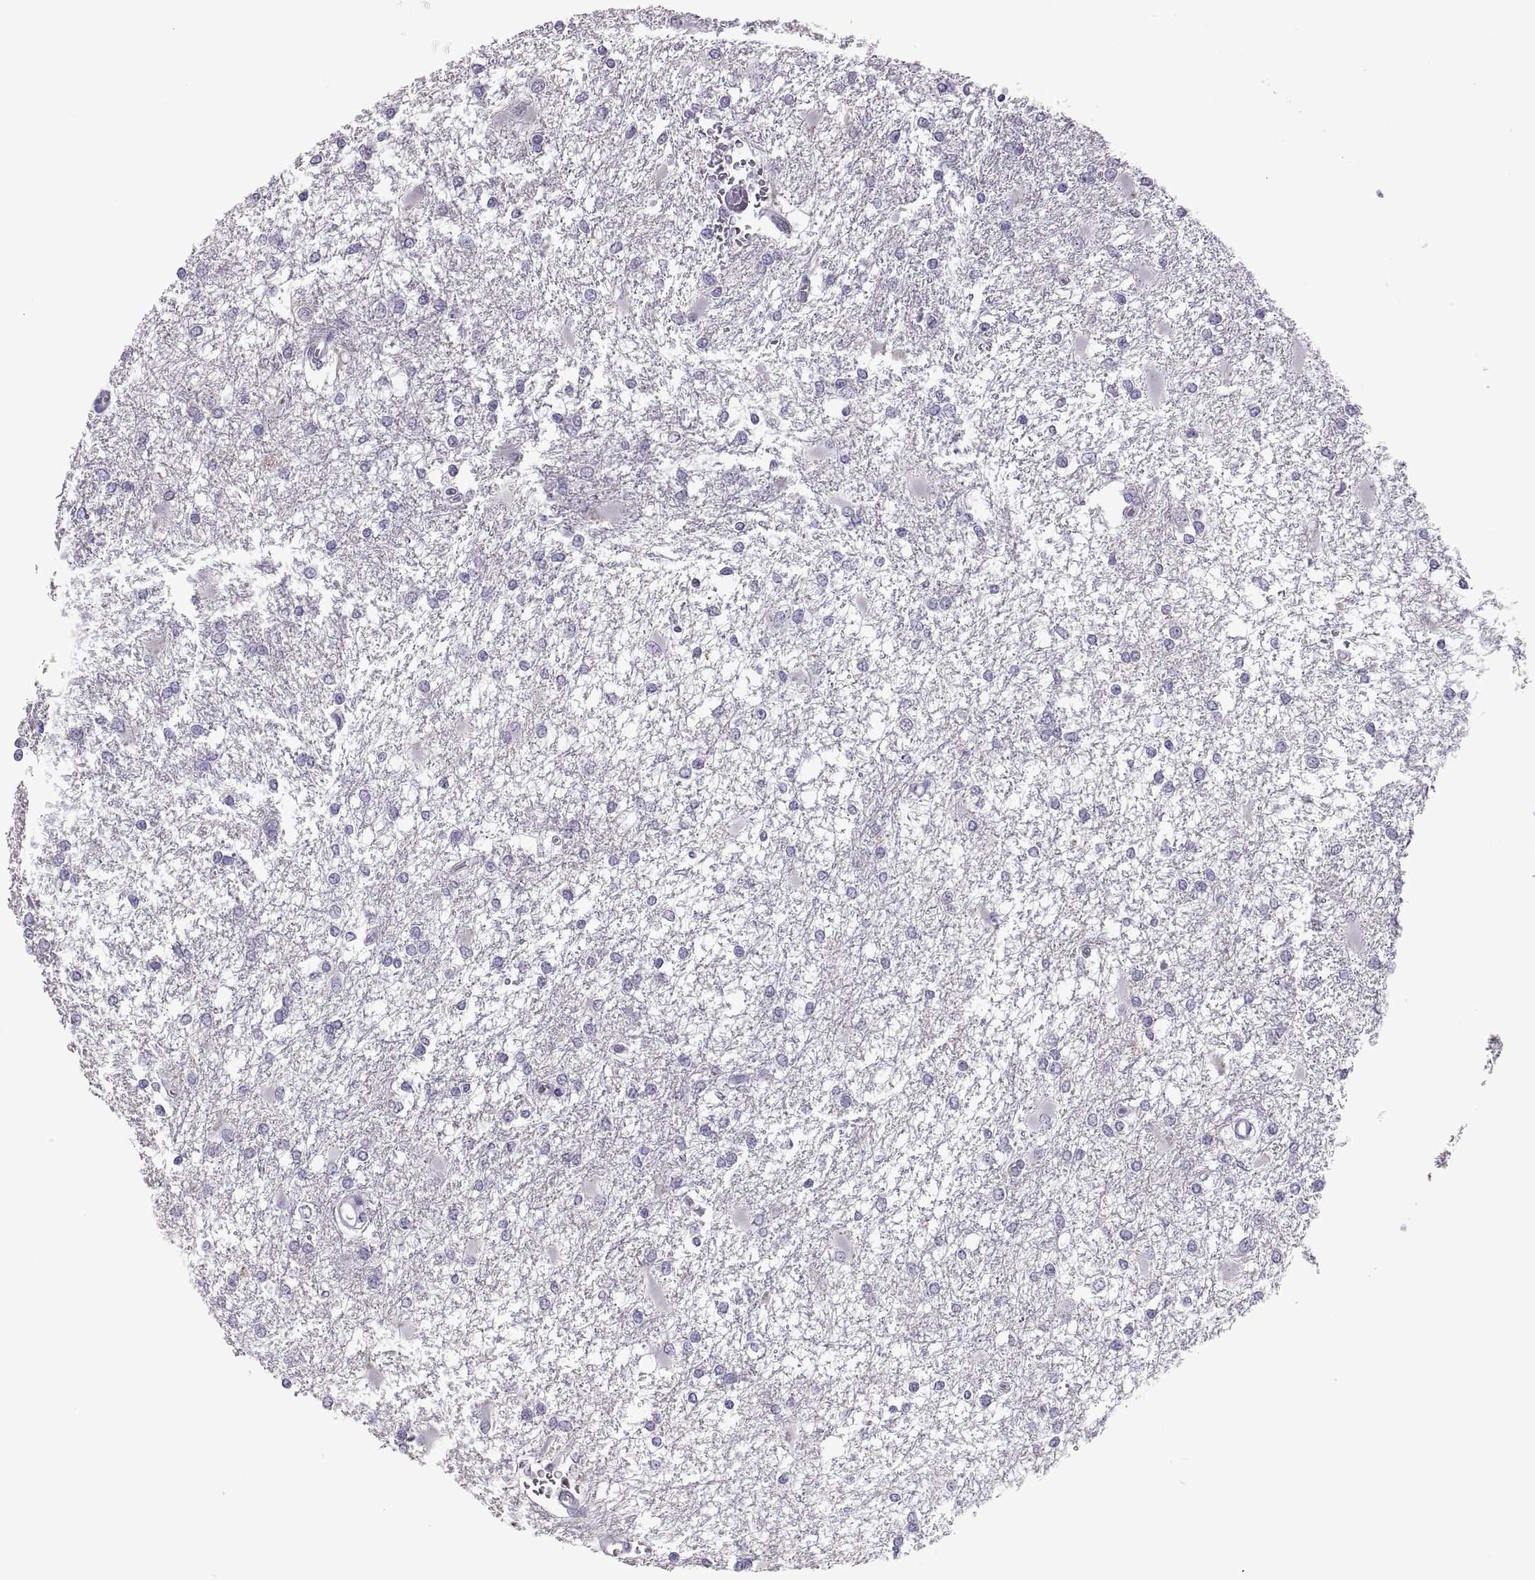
{"staining": {"intensity": "negative", "quantity": "none", "location": "none"}, "tissue": "glioma", "cell_type": "Tumor cells", "image_type": "cancer", "snomed": [{"axis": "morphology", "description": "Glioma, malignant, High grade"}, {"axis": "topography", "description": "Cerebral cortex"}], "caption": "High magnification brightfield microscopy of glioma stained with DAB (3,3'-diaminobenzidine) (brown) and counterstained with hematoxylin (blue): tumor cells show no significant staining.", "gene": "TBX19", "patient": {"sex": "male", "age": 79}}